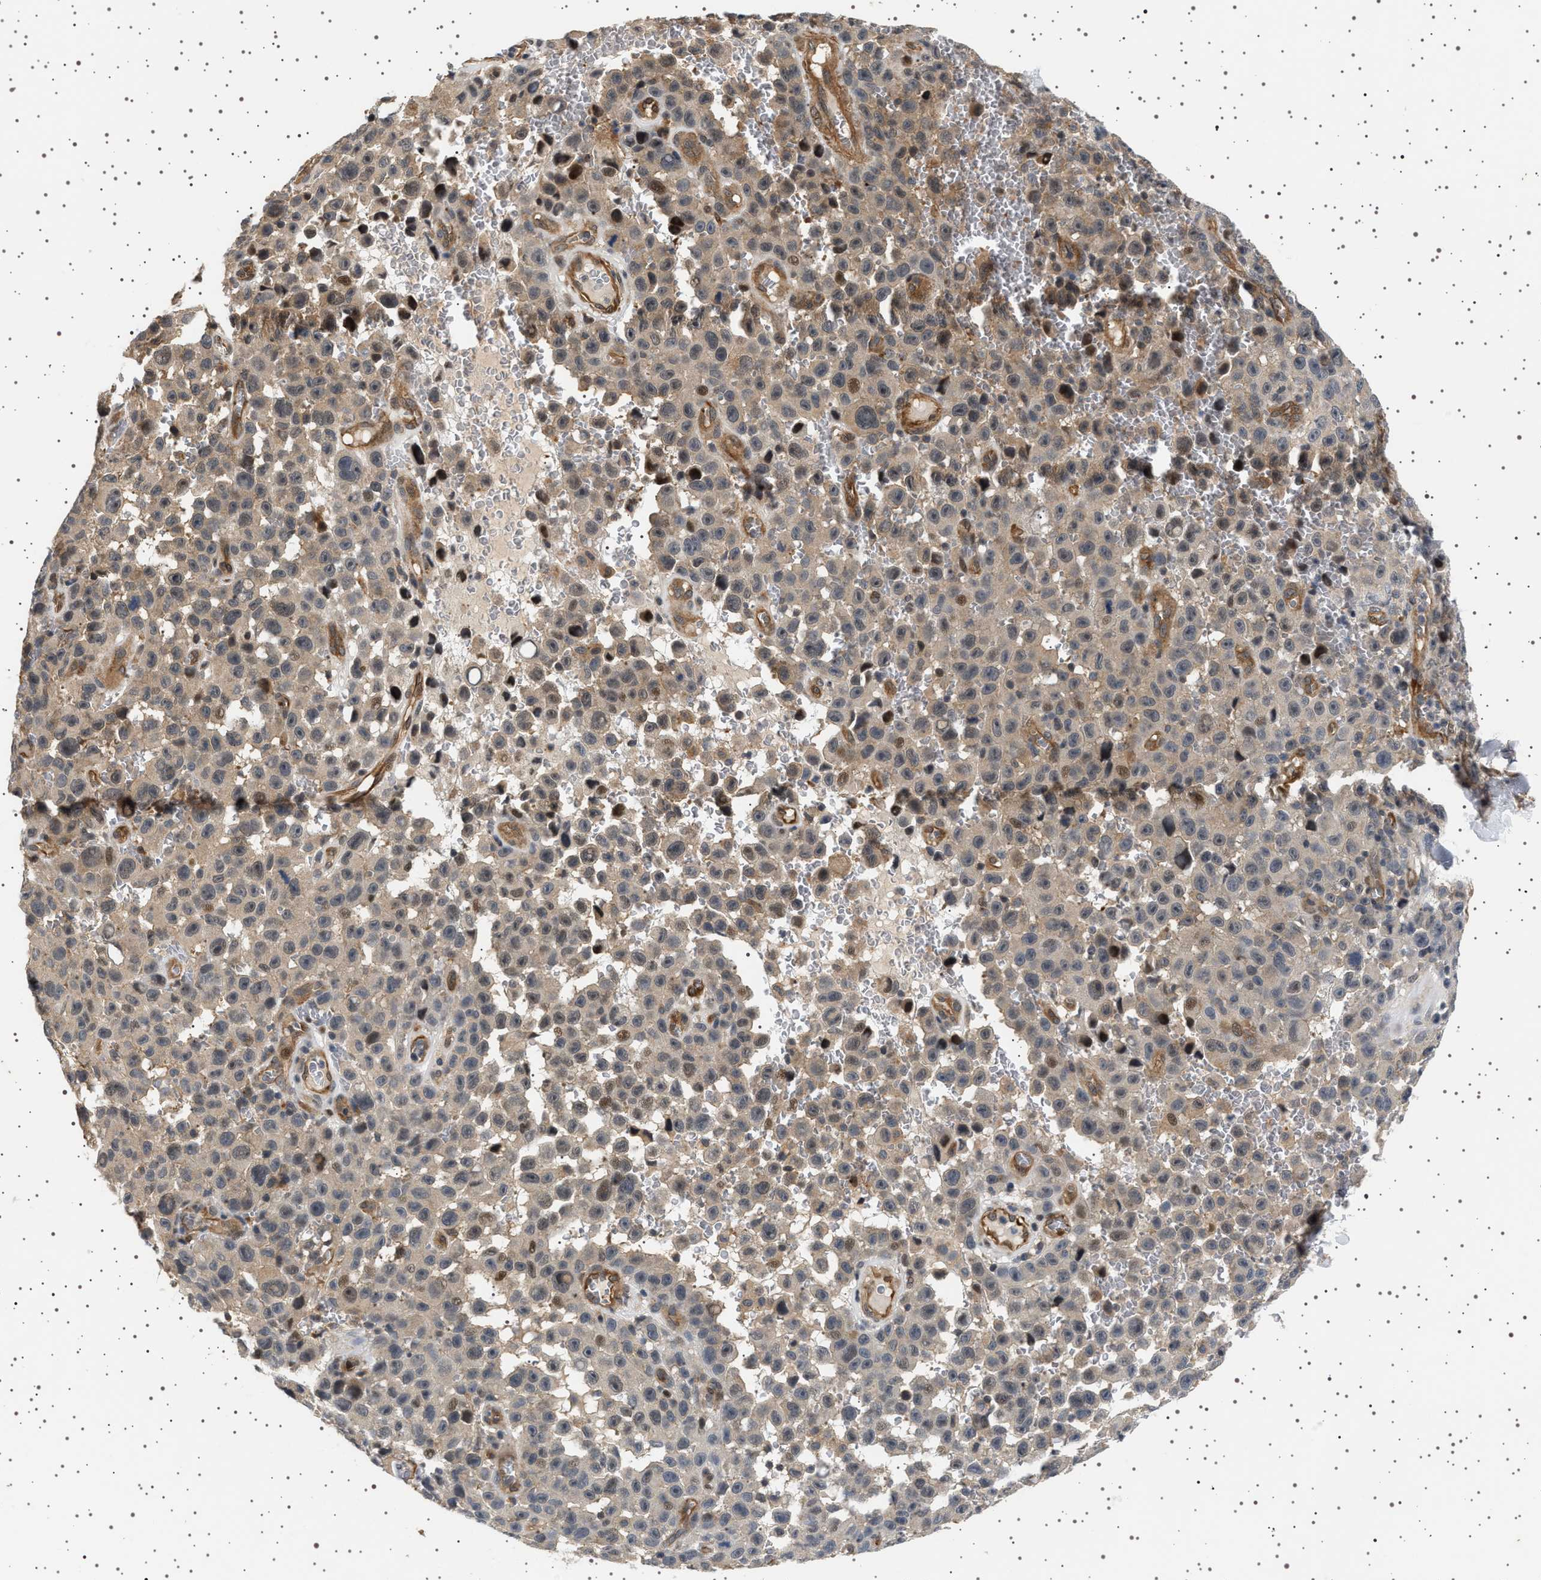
{"staining": {"intensity": "weak", "quantity": ">75%", "location": "cytoplasmic/membranous"}, "tissue": "melanoma", "cell_type": "Tumor cells", "image_type": "cancer", "snomed": [{"axis": "morphology", "description": "Malignant melanoma, NOS"}, {"axis": "topography", "description": "Skin"}], "caption": "A low amount of weak cytoplasmic/membranous staining is present in approximately >75% of tumor cells in melanoma tissue.", "gene": "BAG3", "patient": {"sex": "female", "age": 82}}